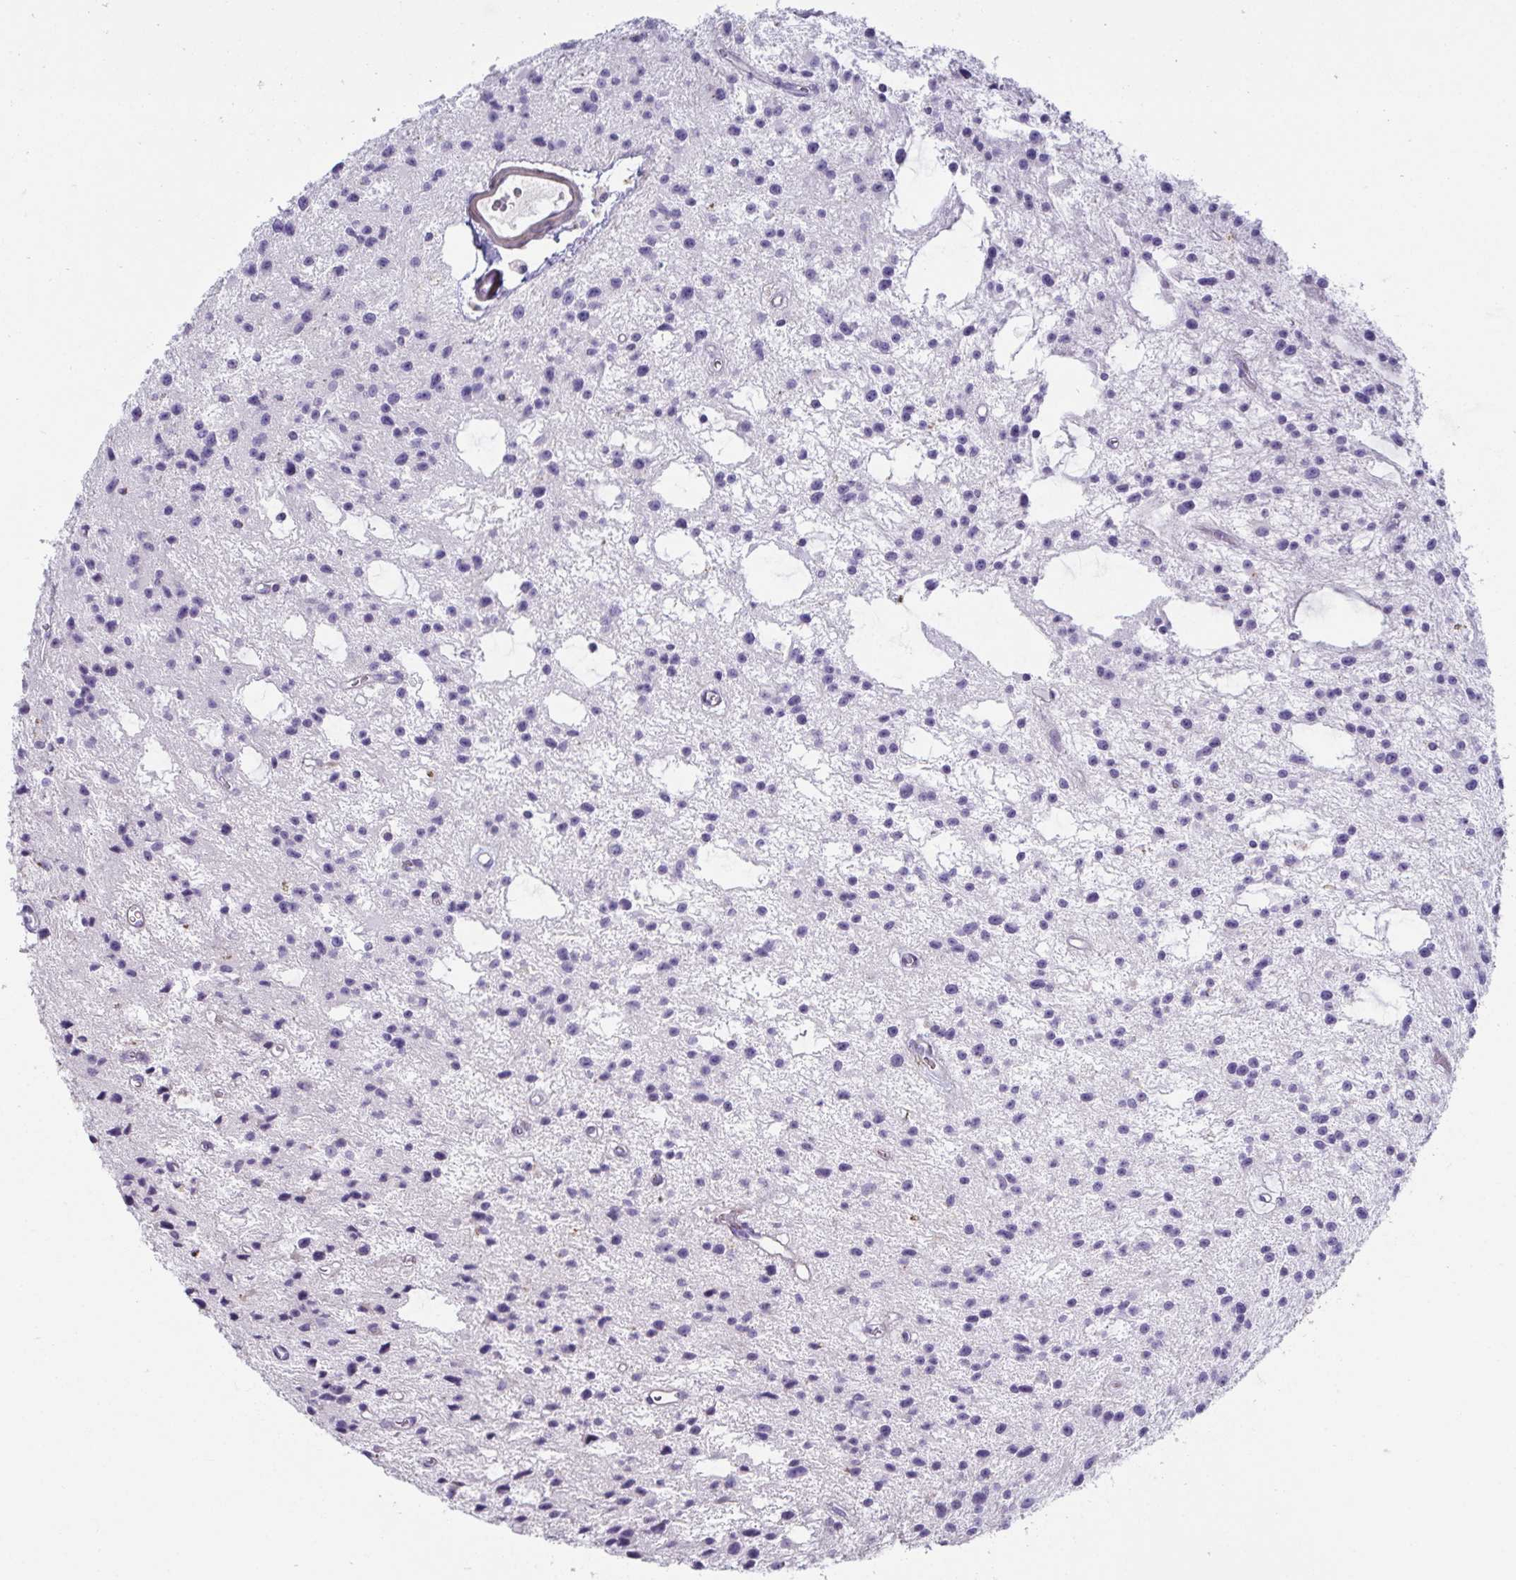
{"staining": {"intensity": "negative", "quantity": "none", "location": "none"}, "tissue": "glioma", "cell_type": "Tumor cells", "image_type": "cancer", "snomed": [{"axis": "morphology", "description": "Glioma, malignant, Low grade"}, {"axis": "topography", "description": "Brain"}], "caption": "Tumor cells show no significant staining in malignant low-grade glioma.", "gene": "OR5P3", "patient": {"sex": "male", "age": 43}}